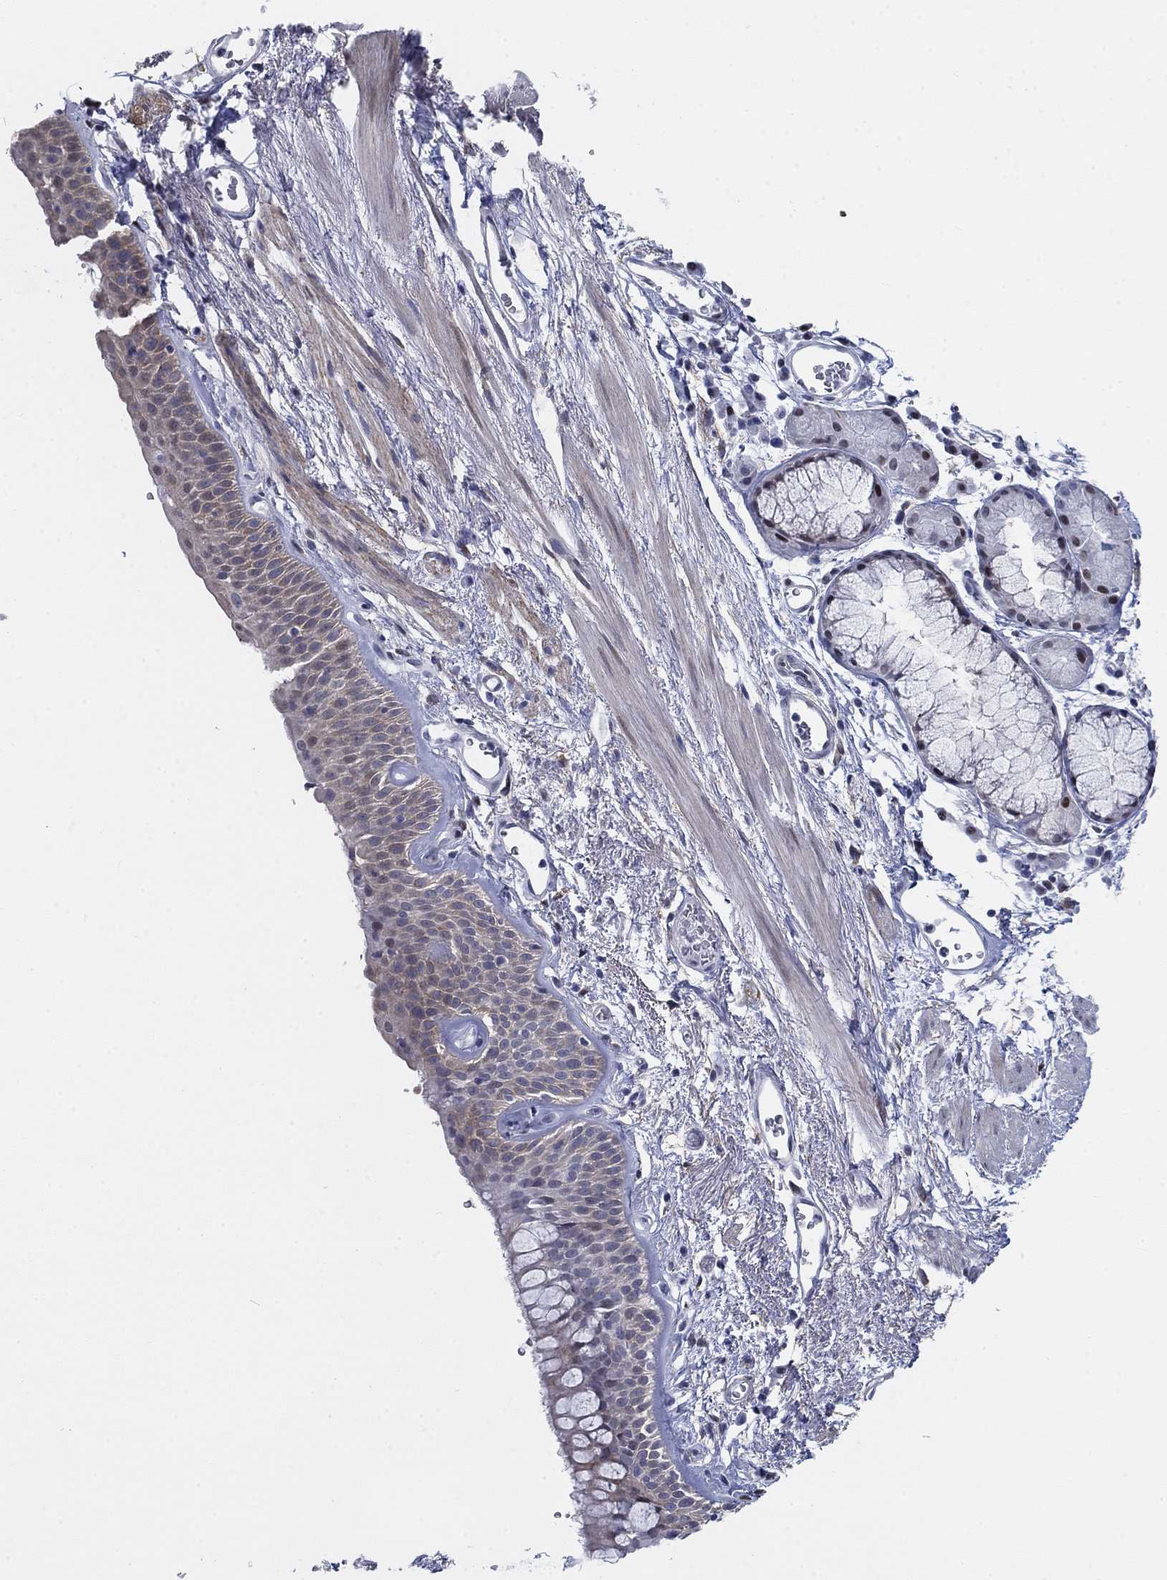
{"staining": {"intensity": "weak", "quantity": "<25%", "location": "nuclear"}, "tissue": "bronchus", "cell_type": "Respiratory epithelial cells", "image_type": "normal", "snomed": [{"axis": "morphology", "description": "Normal tissue, NOS"}, {"axis": "topography", "description": "Bronchus"}, {"axis": "topography", "description": "Lung"}], "caption": "Respiratory epithelial cells show no significant positivity in benign bronchus. (Brightfield microscopy of DAB (3,3'-diaminobenzidine) IHC at high magnification).", "gene": "MYO3A", "patient": {"sex": "female", "age": 57}}